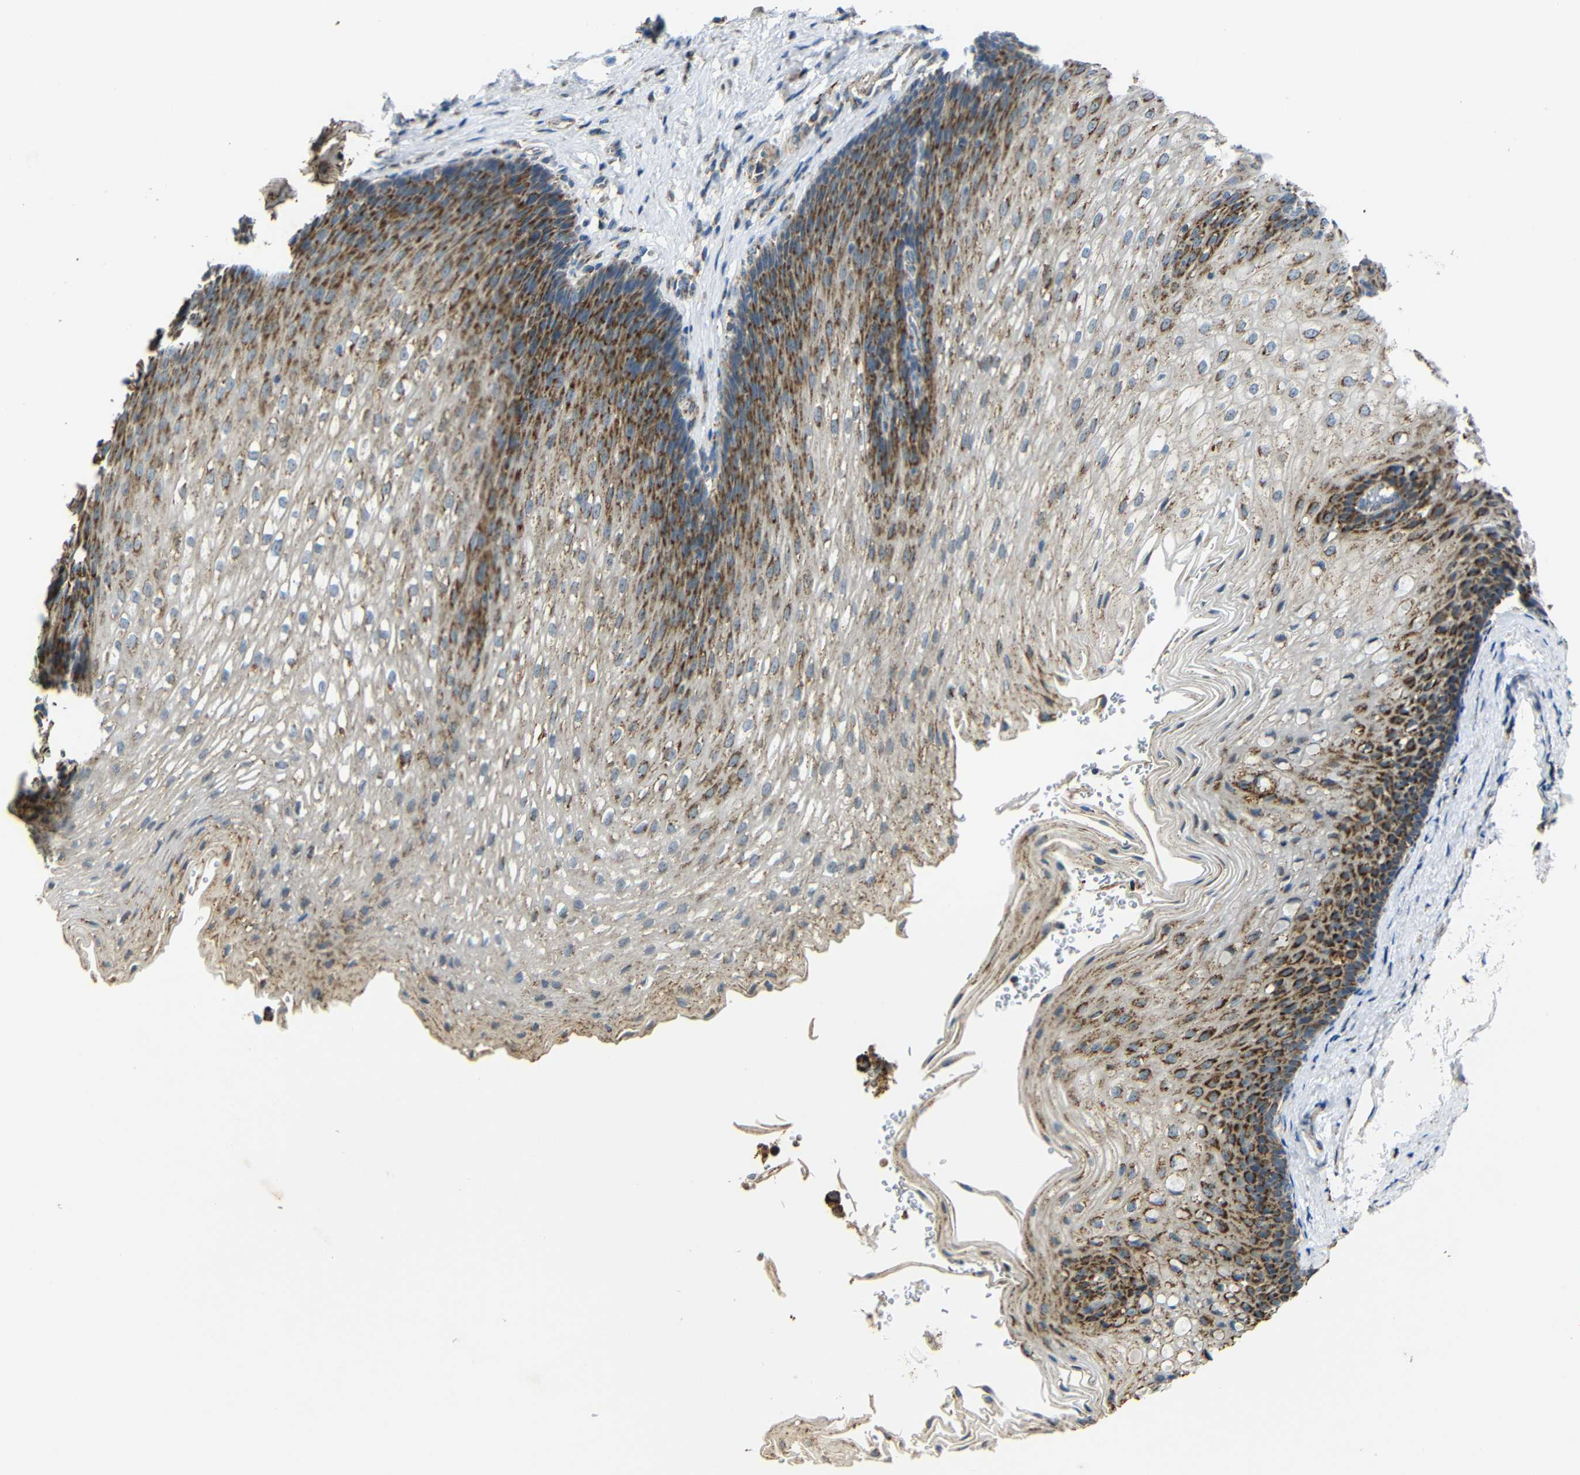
{"staining": {"intensity": "strong", "quantity": "25%-75%", "location": "cytoplasmic/membranous"}, "tissue": "esophagus", "cell_type": "Squamous epithelial cells", "image_type": "normal", "snomed": [{"axis": "morphology", "description": "Normal tissue, NOS"}, {"axis": "topography", "description": "Esophagus"}], "caption": "The image exhibits immunohistochemical staining of unremarkable esophagus. There is strong cytoplasmic/membranous positivity is seen in approximately 25%-75% of squamous epithelial cells.", "gene": "NR3C2", "patient": {"sex": "male", "age": 48}}